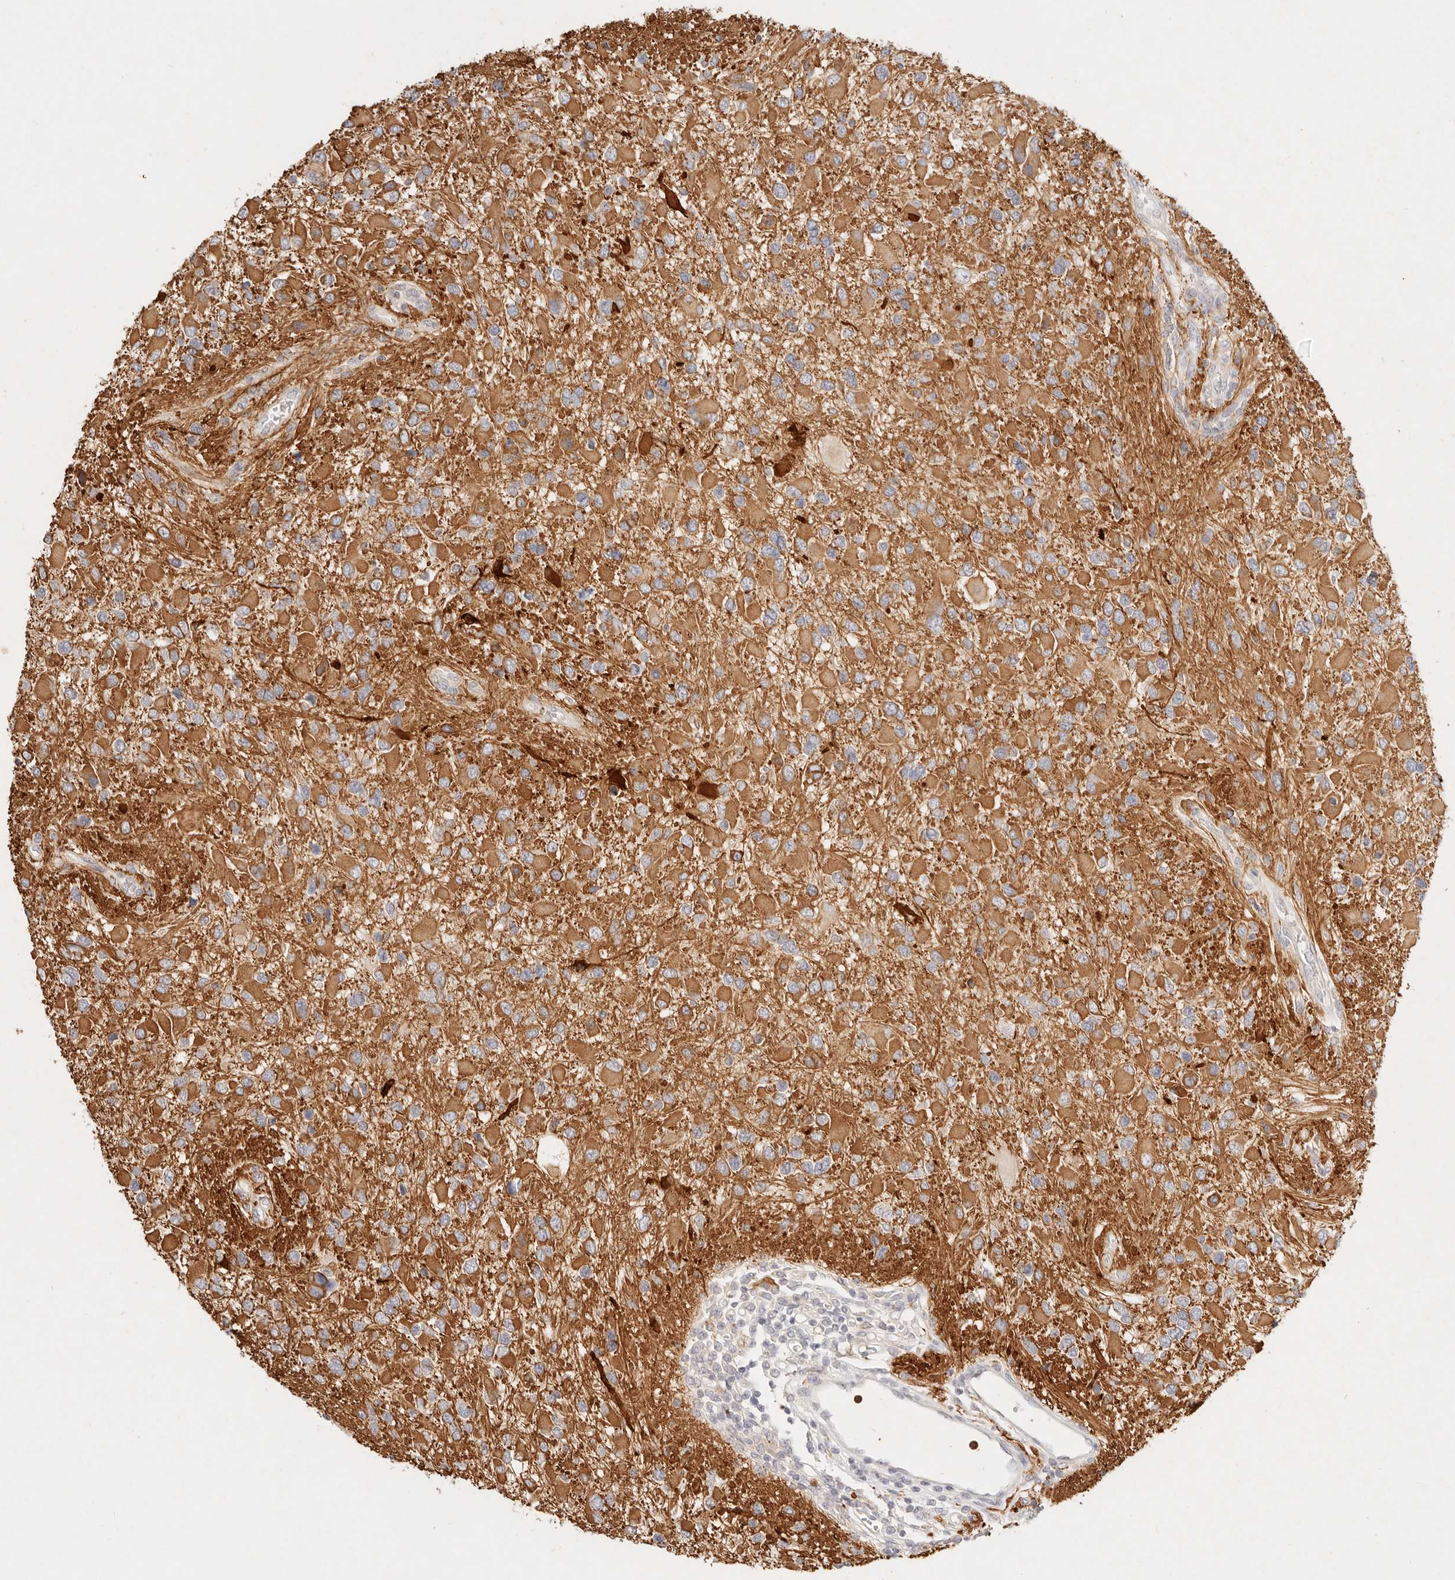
{"staining": {"intensity": "moderate", "quantity": ">75%", "location": "cytoplasmic/membranous"}, "tissue": "glioma", "cell_type": "Tumor cells", "image_type": "cancer", "snomed": [{"axis": "morphology", "description": "Glioma, malignant, High grade"}, {"axis": "topography", "description": "Brain"}], "caption": "Brown immunohistochemical staining in glioma reveals moderate cytoplasmic/membranous positivity in about >75% of tumor cells.", "gene": "GPR84", "patient": {"sex": "male", "age": 53}}